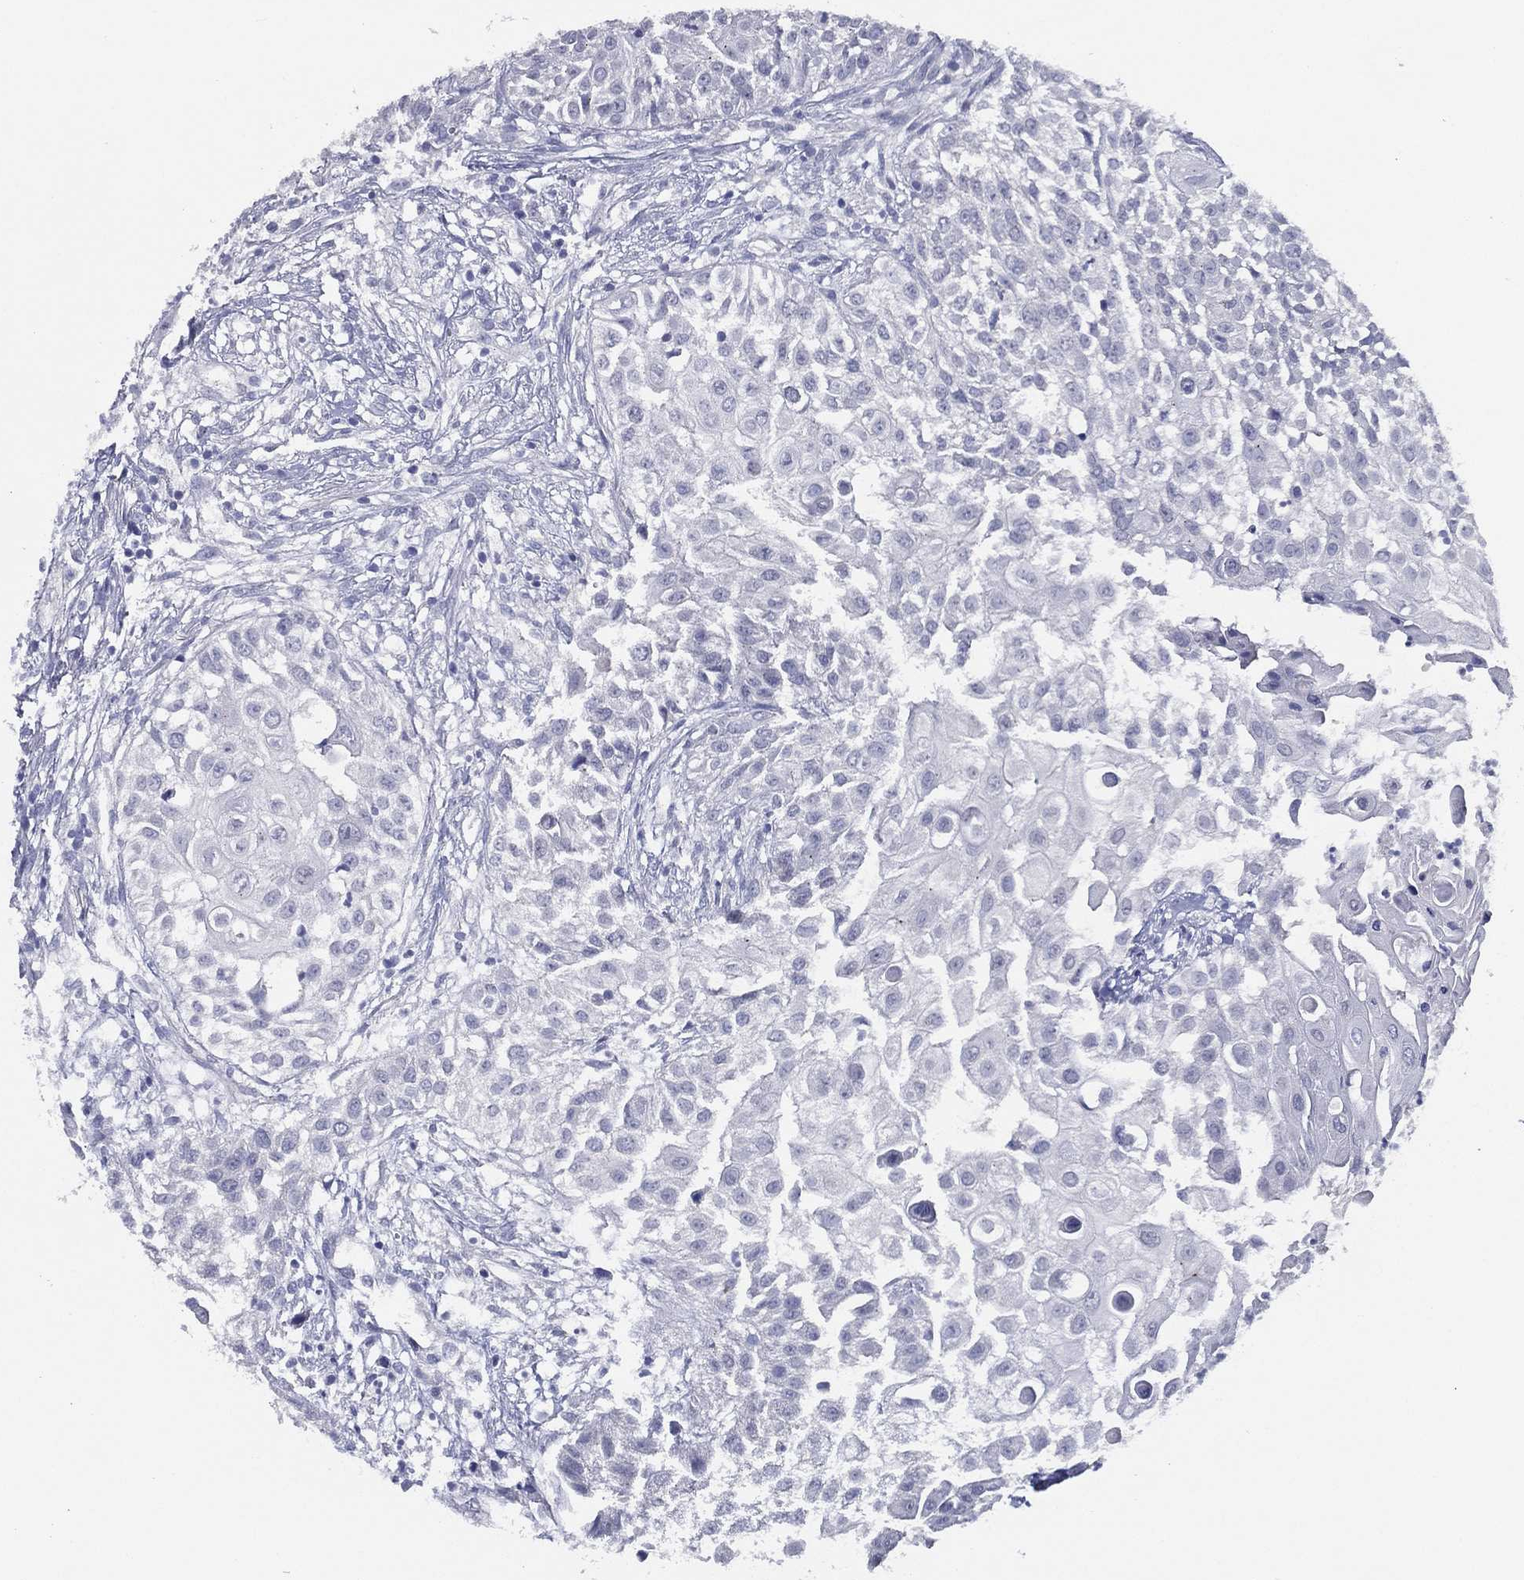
{"staining": {"intensity": "negative", "quantity": "none", "location": "none"}, "tissue": "urothelial cancer", "cell_type": "Tumor cells", "image_type": "cancer", "snomed": [{"axis": "morphology", "description": "Urothelial carcinoma, High grade"}, {"axis": "topography", "description": "Urinary bladder"}], "caption": "Urothelial cancer stained for a protein using immunohistochemistry demonstrates no expression tumor cells.", "gene": "SLC13A4", "patient": {"sex": "female", "age": 79}}